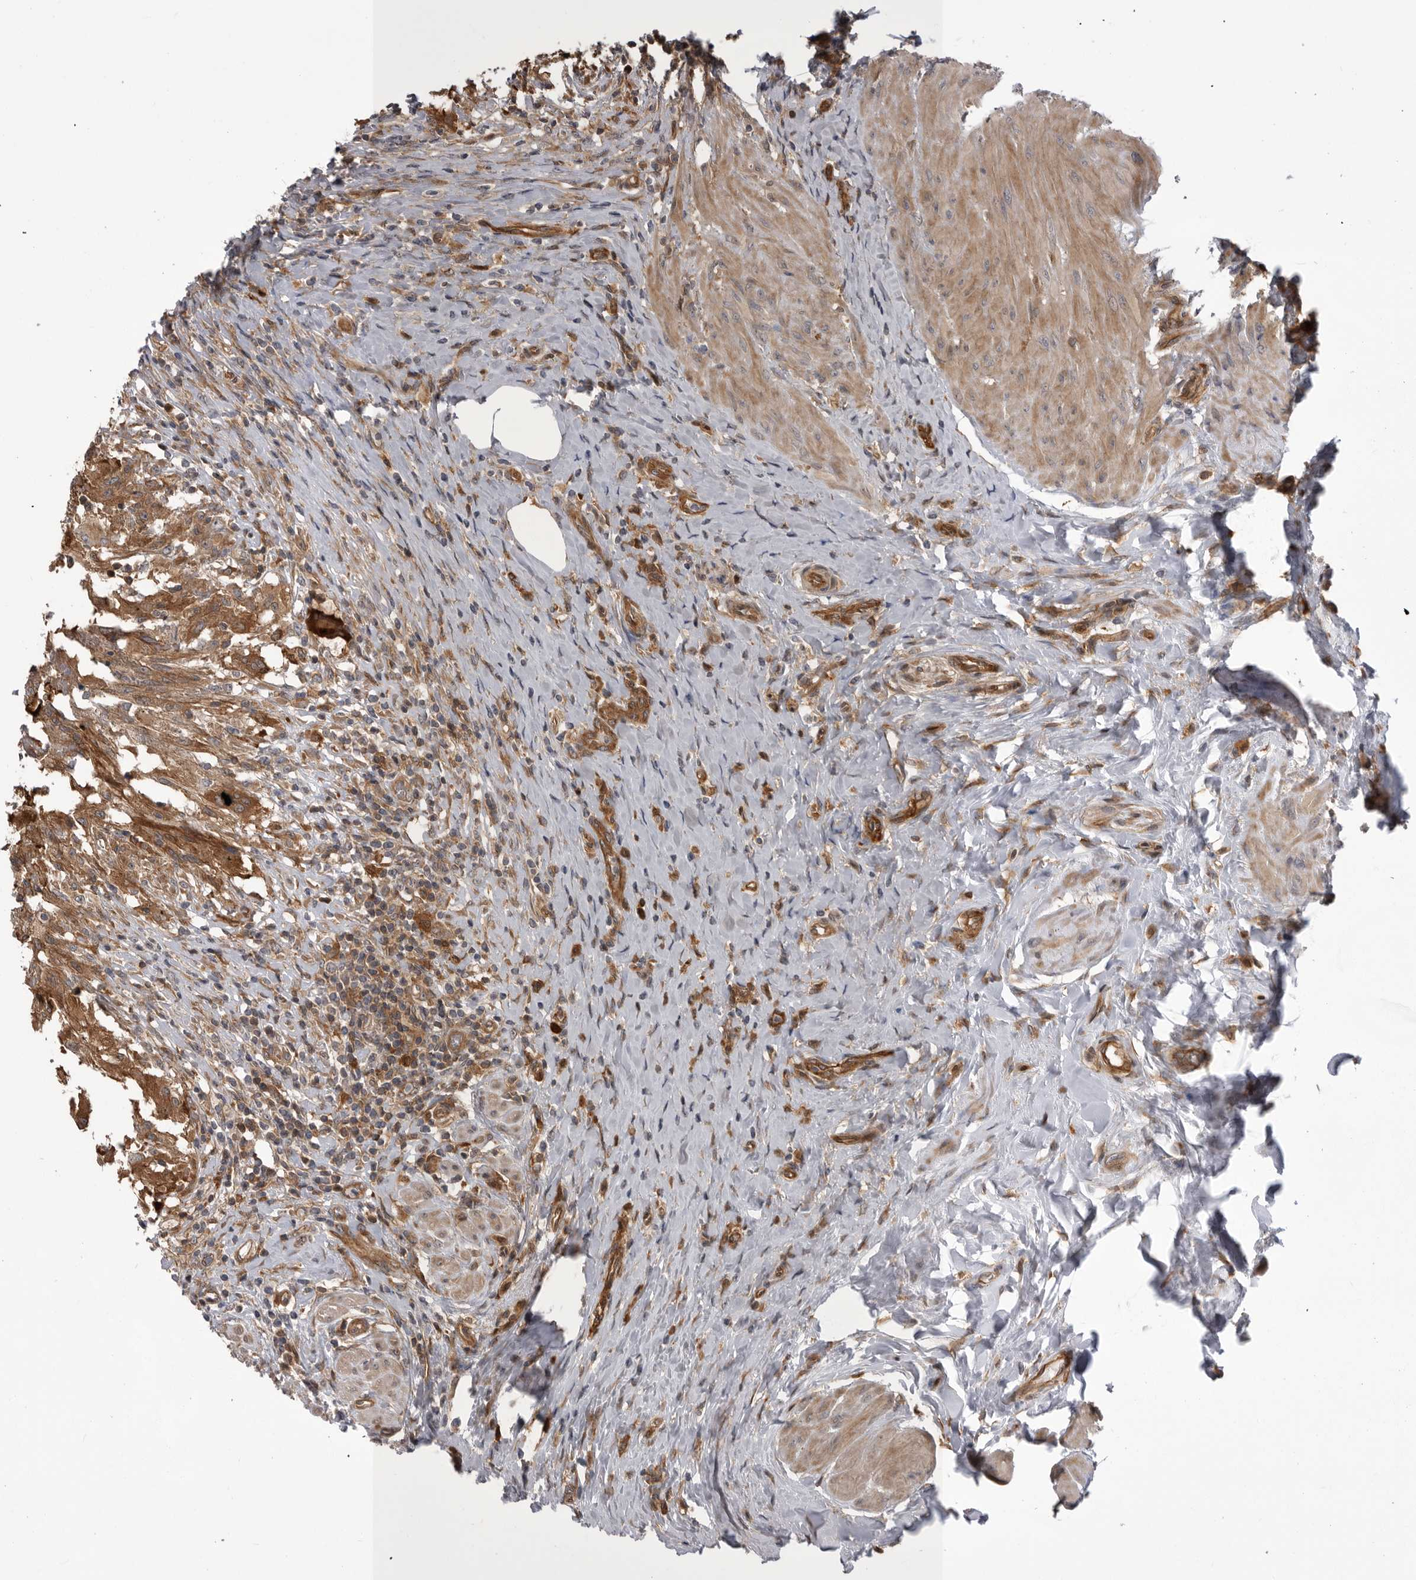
{"staining": {"intensity": "moderate", "quantity": ">75%", "location": "cytoplasmic/membranous"}, "tissue": "urothelial cancer", "cell_type": "Tumor cells", "image_type": "cancer", "snomed": [{"axis": "morphology", "description": "Normal tissue, NOS"}, {"axis": "morphology", "description": "Urothelial carcinoma, Low grade"}, {"axis": "topography", "description": "Smooth muscle"}, {"axis": "topography", "description": "Urinary bladder"}], "caption": "Tumor cells exhibit moderate cytoplasmic/membranous expression in approximately >75% of cells in urothelial carcinoma (low-grade).", "gene": "RAB3GAP2", "patient": {"sex": "male", "age": 60}}